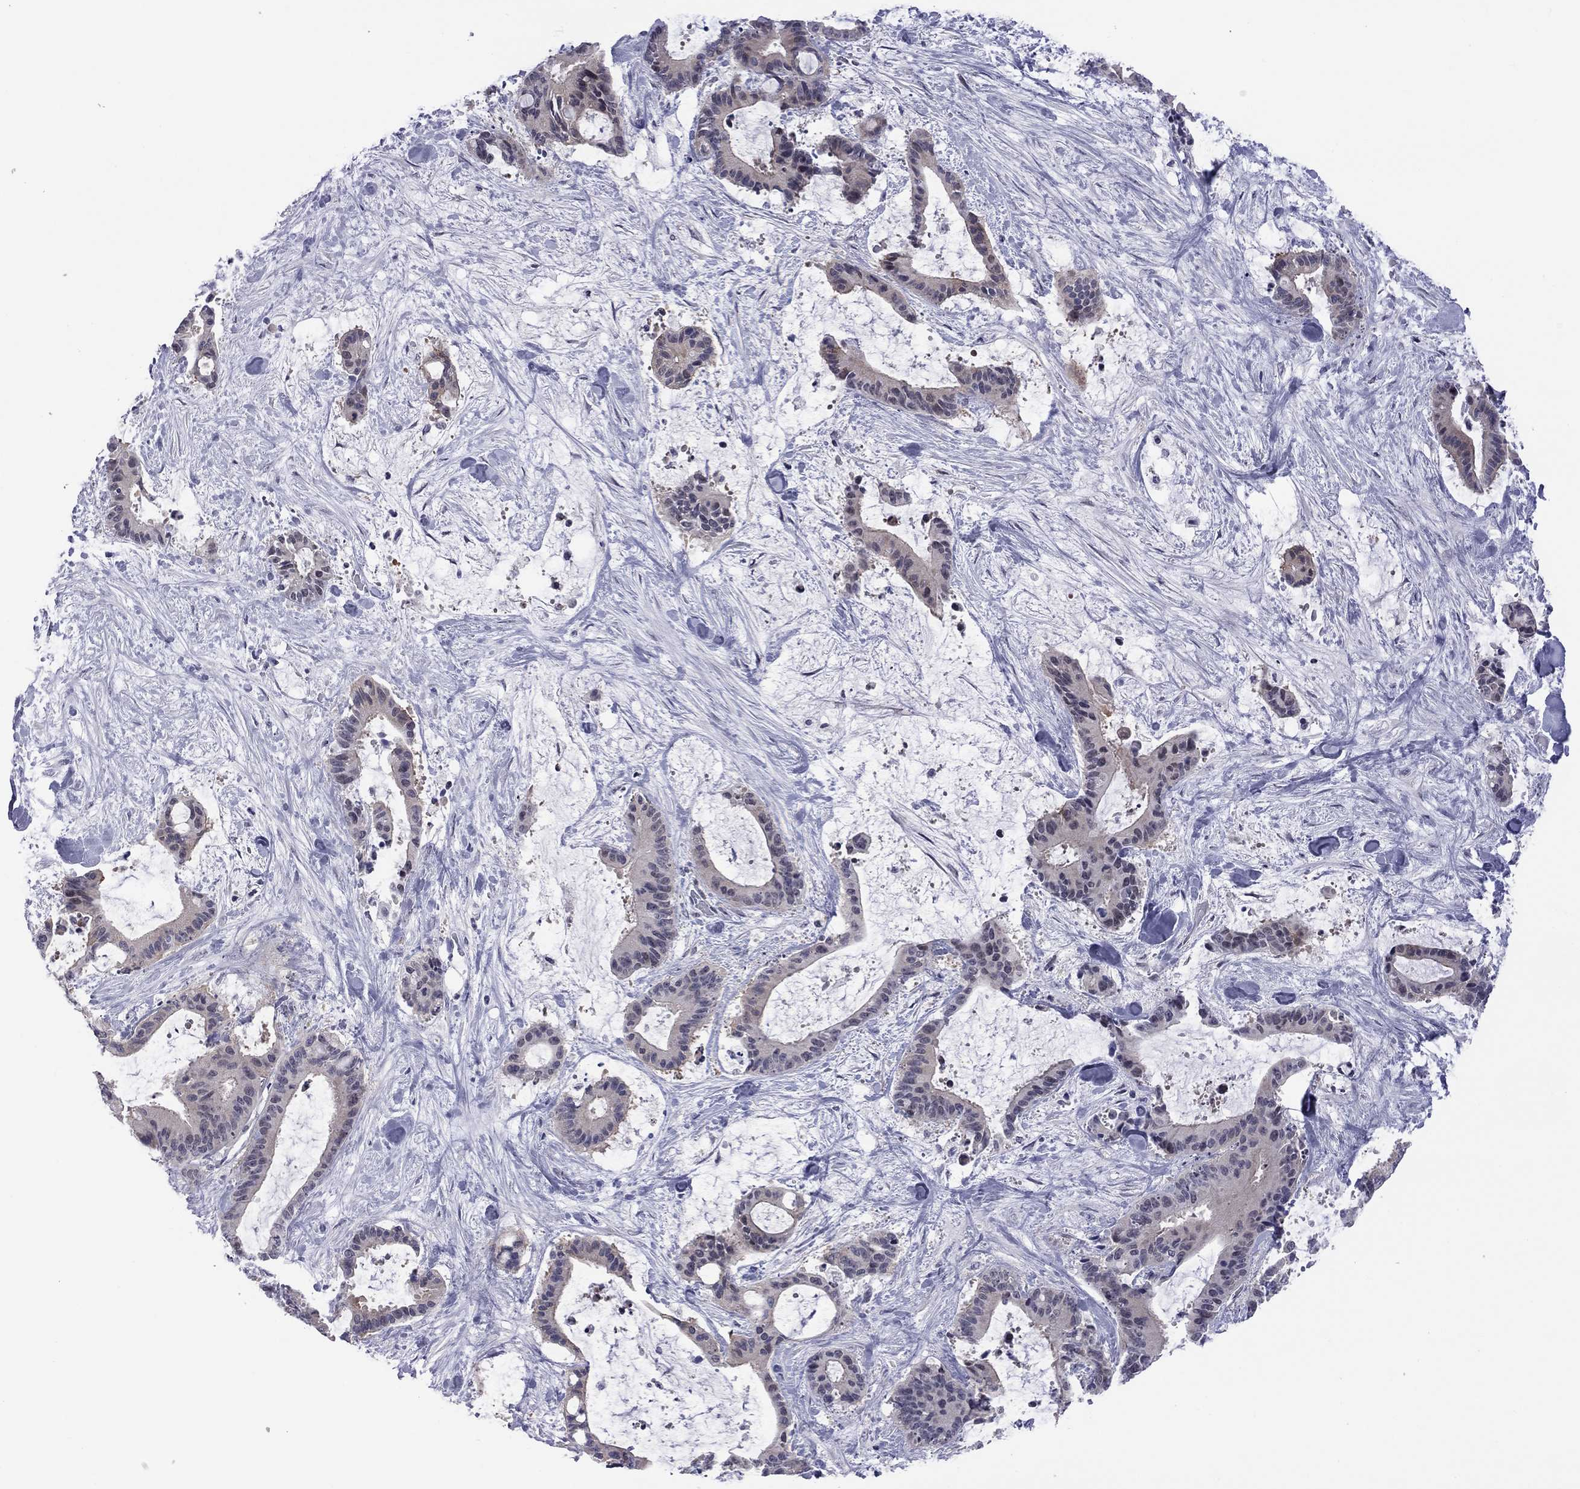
{"staining": {"intensity": "weak", "quantity": "<25%", "location": "nuclear"}, "tissue": "liver cancer", "cell_type": "Tumor cells", "image_type": "cancer", "snomed": [{"axis": "morphology", "description": "Cholangiocarcinoma"}, {"axis": "topography", "description": "Liver"}], "caption": "IHC photomicrograph of neoplastic tissue: cholangiocarcinoma (liver) stained with DAB (3,3'-diaminobenzidine) demonstrates no significant protein staining in tumor cells.", "gene": "POU5F2", "patient": {"sex": "female", "age": 73}}